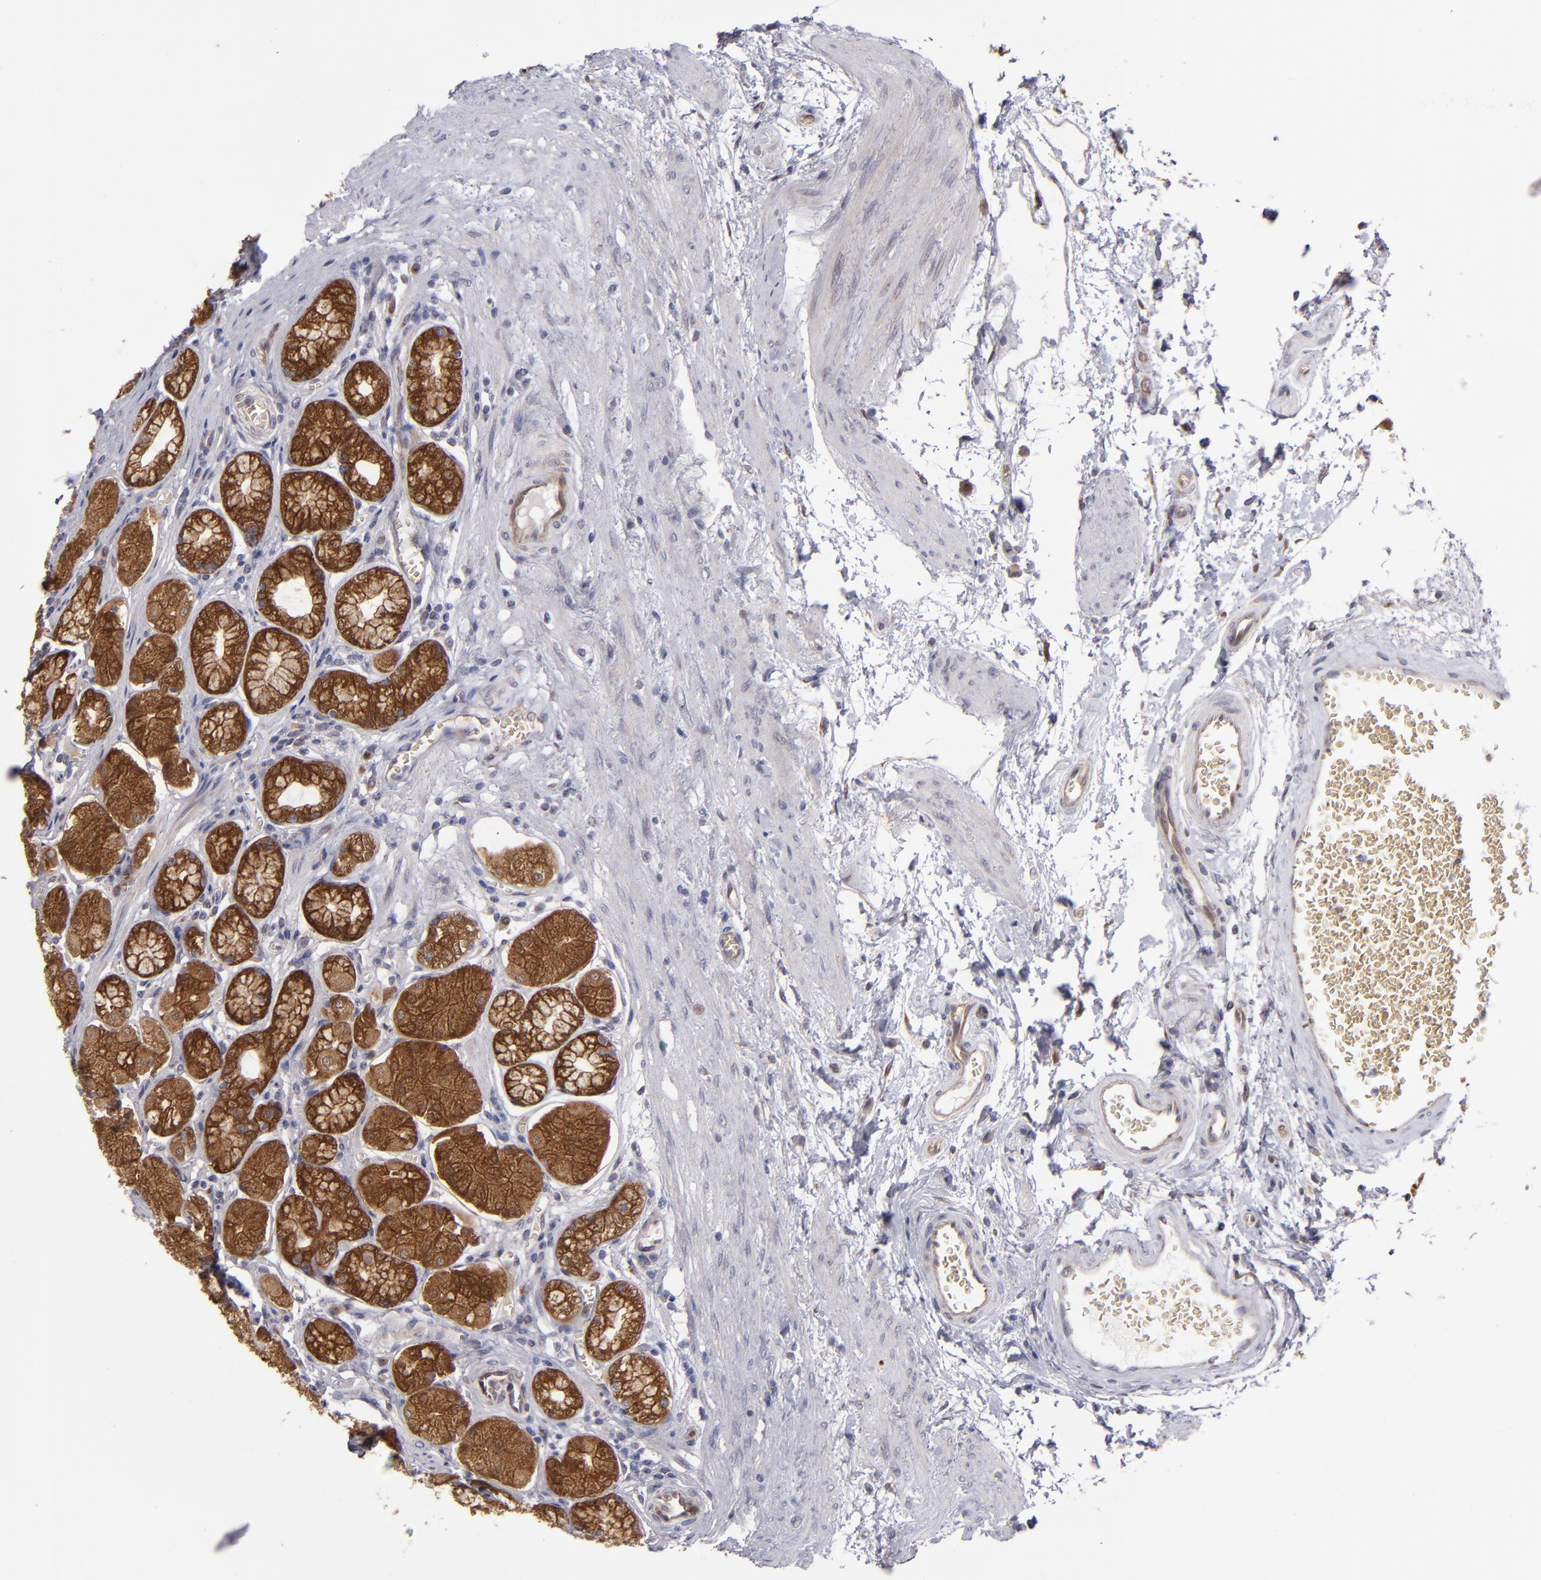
{"staining": {"intensity": "strong", "quantity": ">75%", "location": "cytoplasmic/membranous"}, "tissue": "stomach", "cell_type": "Glandular cells", "image_type": "normal", "snomed": [{"axis": "morphology", "description": "Normal tissue, NOS"}, {"axis": "topography", "description": "Stomach"}, {"axis": "topography", "description": "Stomach, lower"}], "caption": "Stomach stained with IHC shows strong cytoplasmic/membranous positivity in about >75% of glandular cells.", "gene": "SH2D4A", "patient": {"sex": "male", "age": 76}}